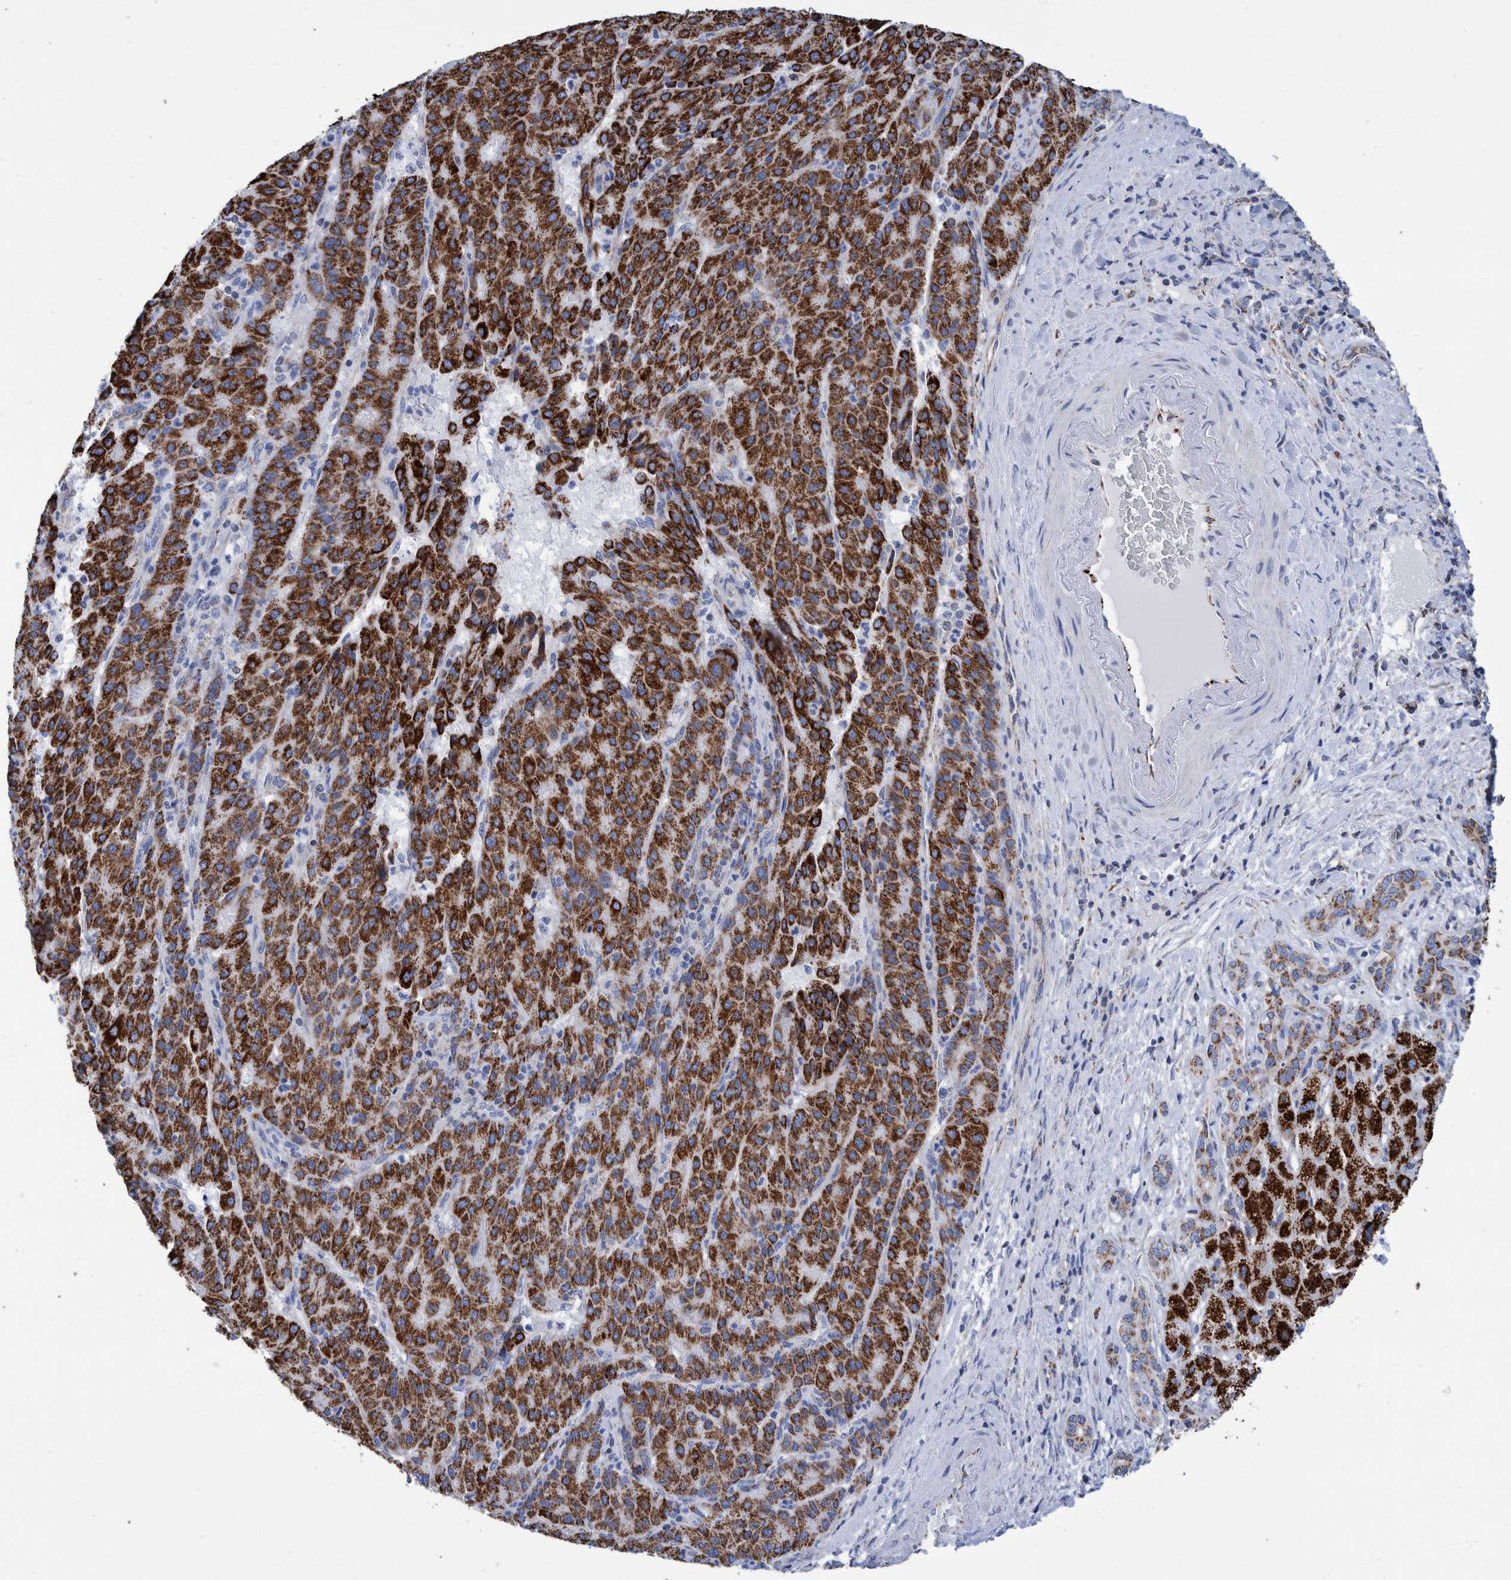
{"staining": {"intensity": "strong", "quantity": ">75%", "location": "cytoplasmic/membranous"}, "tissue": "liver cancer", "cell_type": "Tumor cells", "image_type": "cancer", "snomed": [{"axis": "morphology", "description": "Carcinoma, Hepatocellular, NOS"}, {"axis": "topography", "description": "Liver"}], "caption": "Tumor cells show strong cytoplasmic/membranous expression in approximately >75% of cells in liver cancer.", "gene": "DECR1", "patient": {"sex": "male", "age": 65}}